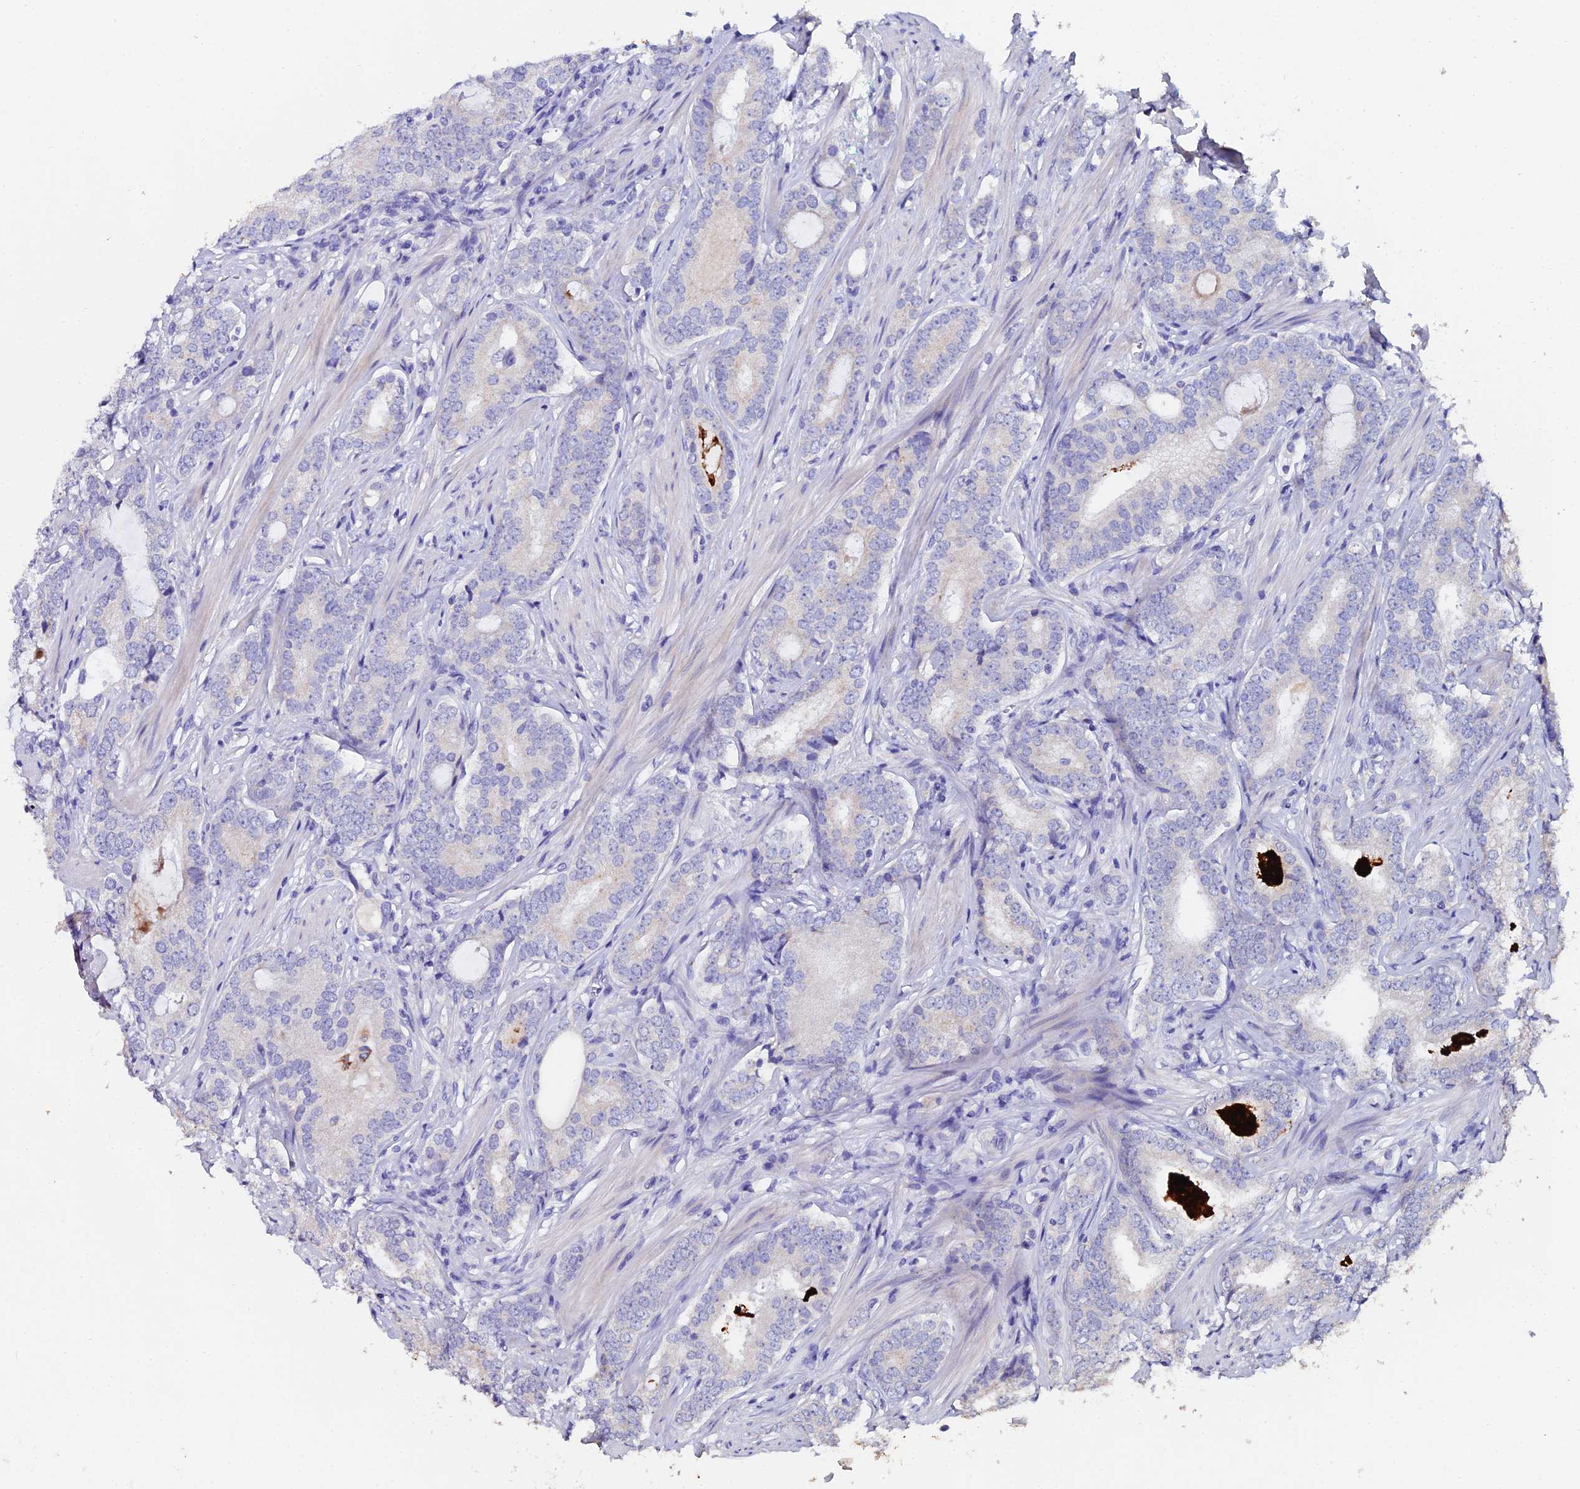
{"staining": {"intensity": "negative", "quantity": "none", "location": "none"}, "tissue": "prostate cancer", "cell_type": "Tumor cells", "image_type": "cancer", "snomed": [{"axis": "morphology", "description": "Adenocarcinoma, High grade"}, {"axis": "topography", "description": "Prostate"}], "caption": "Prostate high-grade adenocarcinoma was stained to show a protein in brown. There is no significant staining in tumor cells. (DAB (3,3'-diaminobenzidine) IHC with hematoxylin counter stain).", "gene": "ESRRG", "patient": {"sex": "male", "age": 63}}